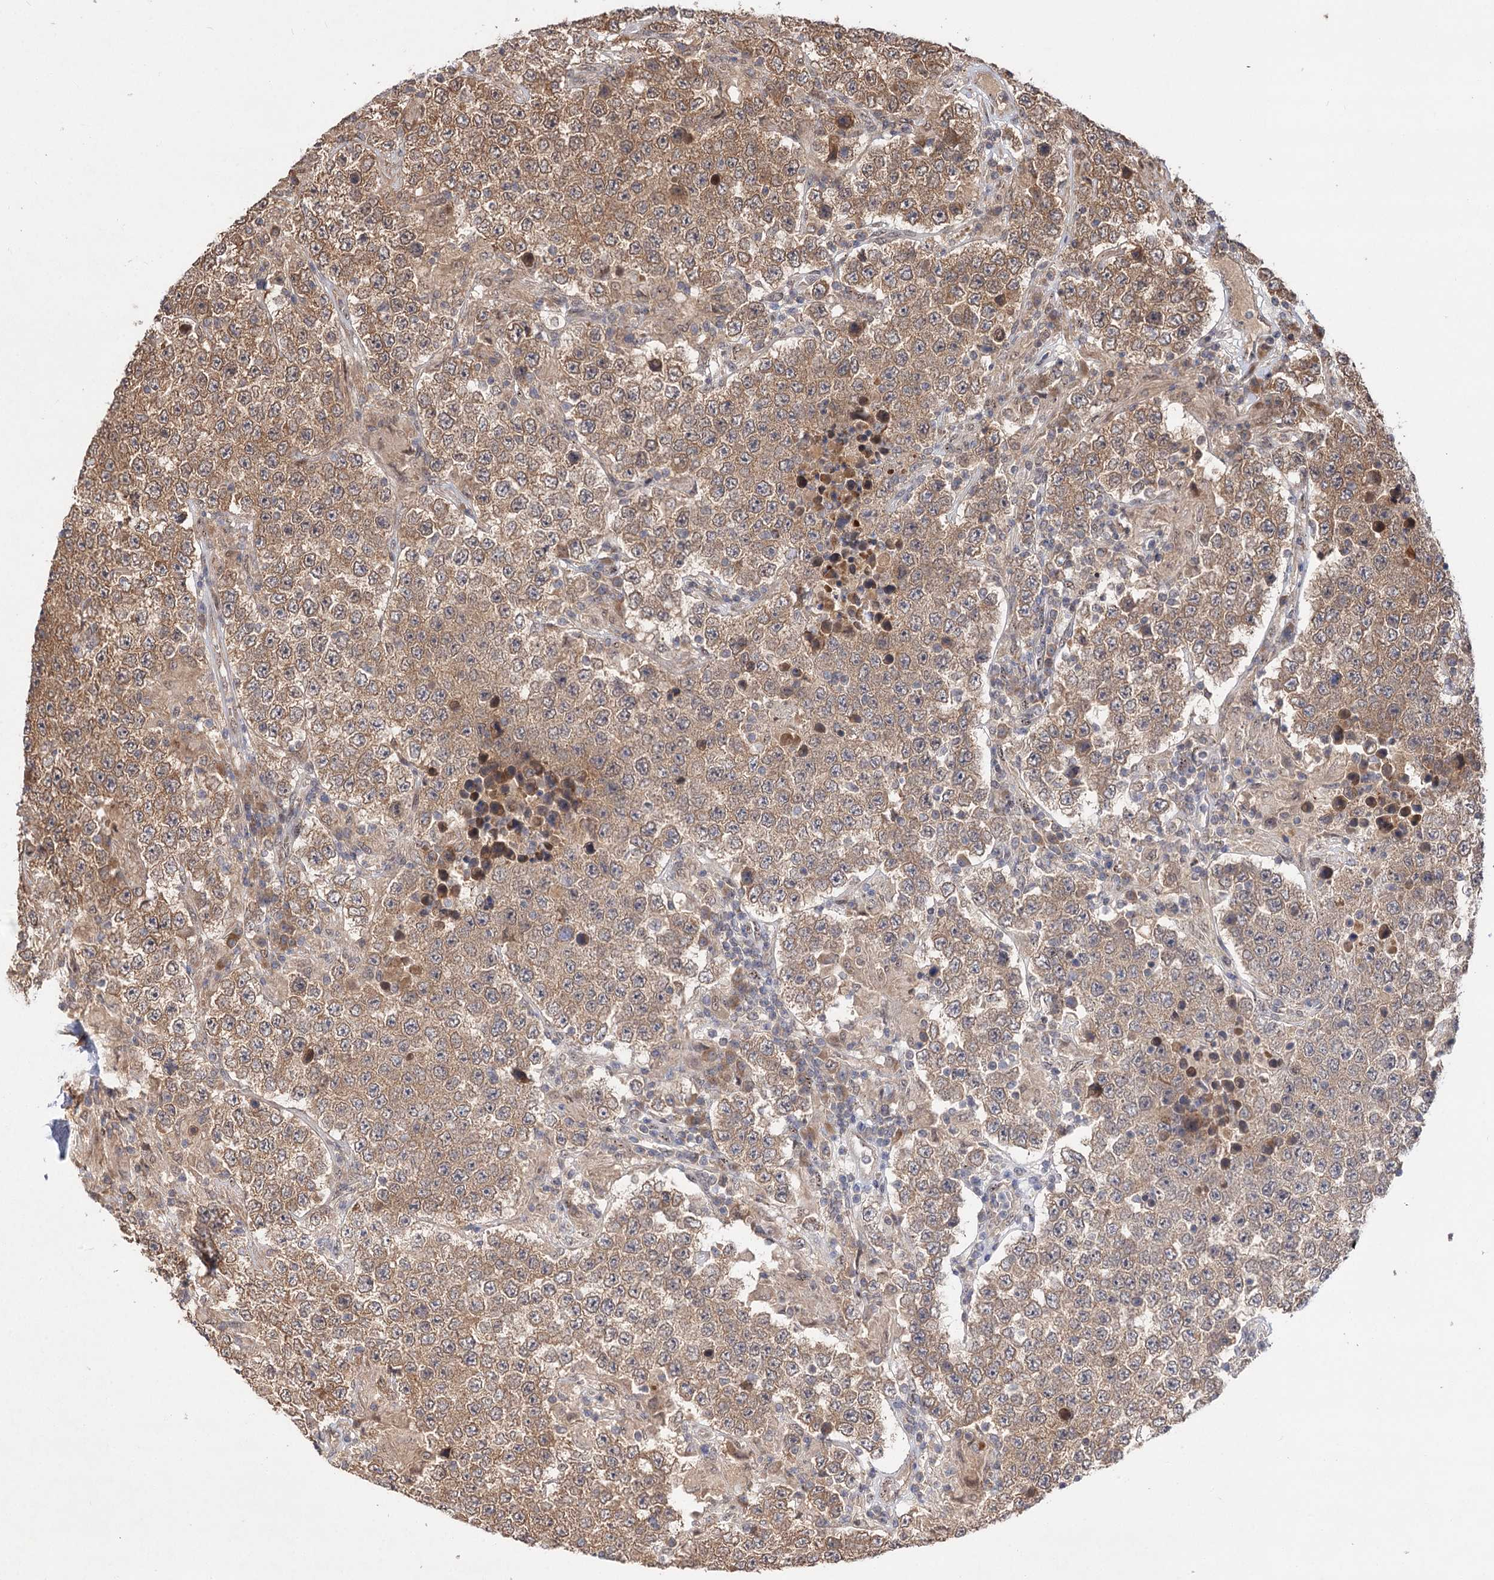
{"staining": {"intensity": "moderate", "quantity": "25%-75%", "location": "cytoplasmic/membranous"}, "tissue": "testis cancer", "cell_type": "Tumor cells", "image_type": "cancer", "snomed": [{"axis": "morphology", "description": "Normal tissue, NOS"}, {"axis": "morphology", "description": "Urothelial carcinoma, High grade"}, {"axis": "morphology", "description": "Seminoma, NOS"}, {"axis": "morphology", "description": "Carcinoma, Embryonal, NOS"}, {"axis": "topography", "description": "Urinary bladder"}, {"axis": "topography", "description": "Testis"}], "caption": "High-magnification brightfield microscopy of testis urothelial carcinoma (high-grade) stained with DAB (3,3'-diaminobenzidine) (brown) and counterstained with hematoxylin (blue). tumor cells exhibit moderate cytoplasmic/membranous staining is appreciated in approximately25%-75% of cells.", "gene": "FBXW8", "patient": {"sex": "male", "age": 41}}